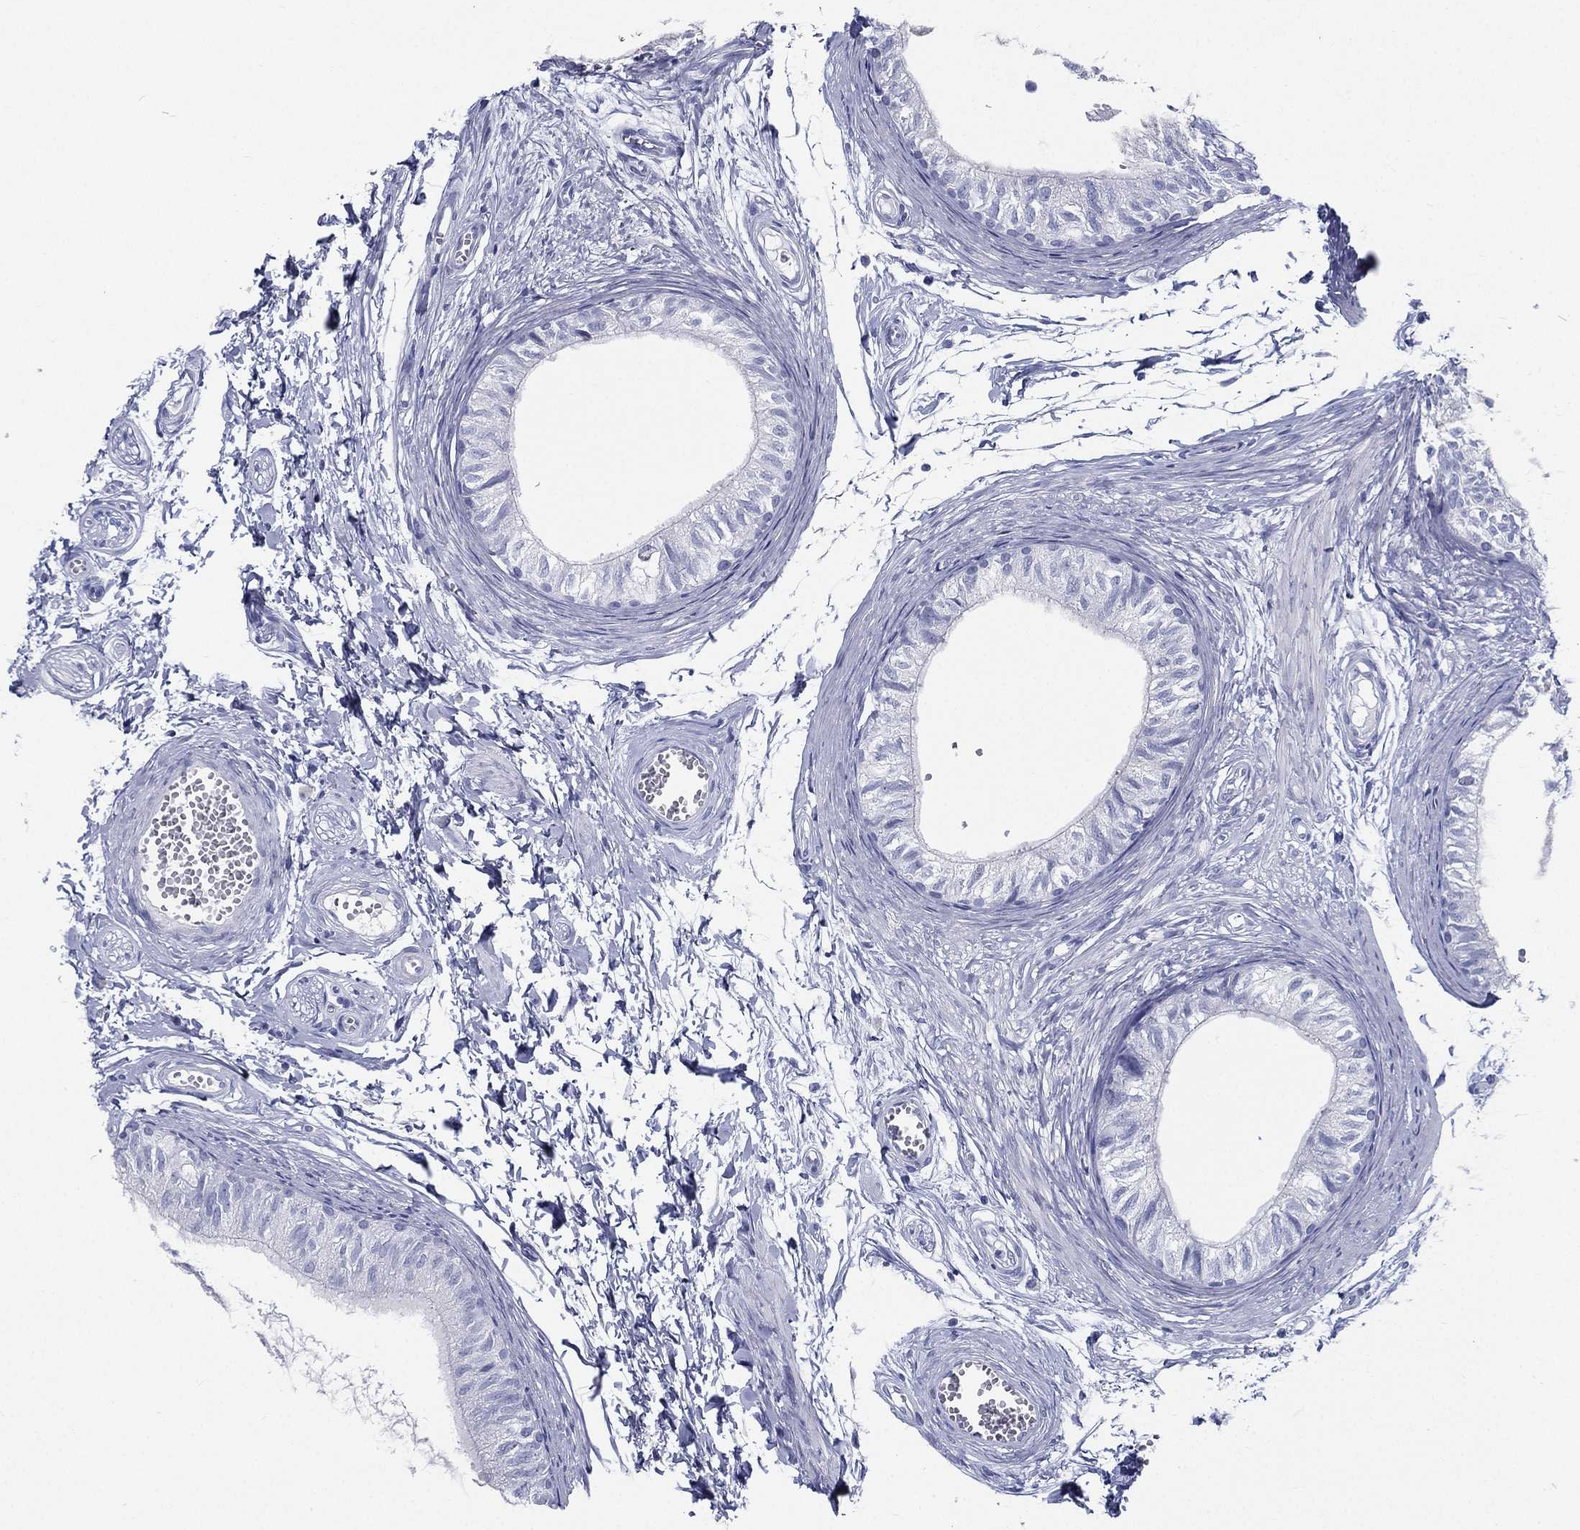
{"staining": {"intensity": "negative", "quantity": "none", "location": "none"}, "tissue": "epididymis", "cell_type": "Glandular cells", "image_type": "normal", "snomed": [{"axis": "morphology", "description": "Normal tissue, NOS"}, {"axis": "topography", "description": "Epididymis"}], "caption": "Histopathology image shows no protein staining in glandular cells of unremarkable epididymis.", "gene": "RSPH4A", "patient": {"sex": "male", "age": 22}}